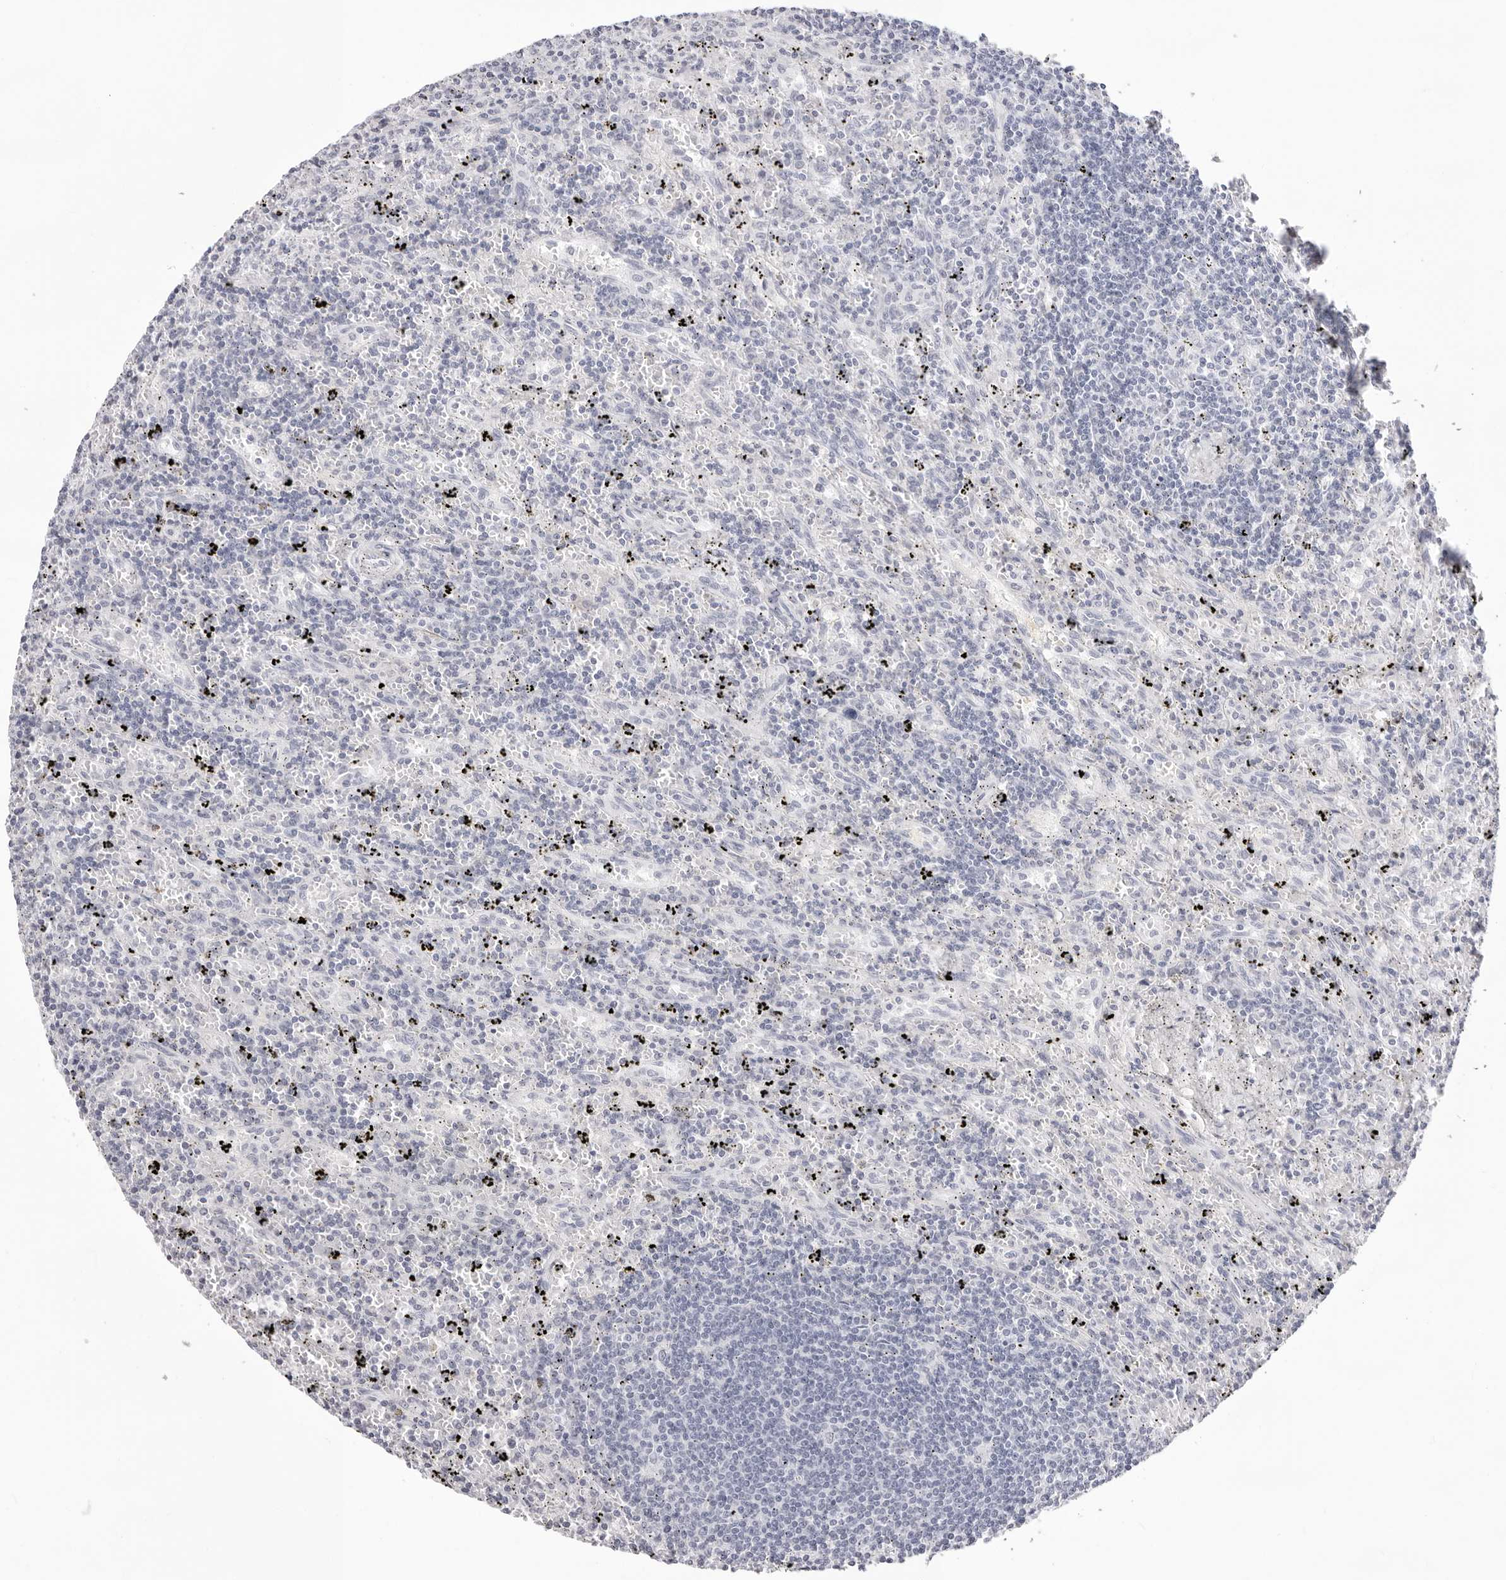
{"staining": {"intensity": "negative", "quantity": "none", "location": "none"}, "tissue": "lymphoma", "cell_type": "Tumor cells", "image_type": "cancer", "snomed": [{"axis": "morphology", "description": "Malignant lymphoma, non-Hodgkin's type, Low grade"}, {"axis": "topography", "description": "Spleen"}], "caption": "Lymphoma was stained to show a protein in brown. There is no significant expression in tumor cells. (DAB immunohistochemistry (IHC), high magnification).", "gene": "INSL3", "patient": {"sex": "male", "age": 76}}